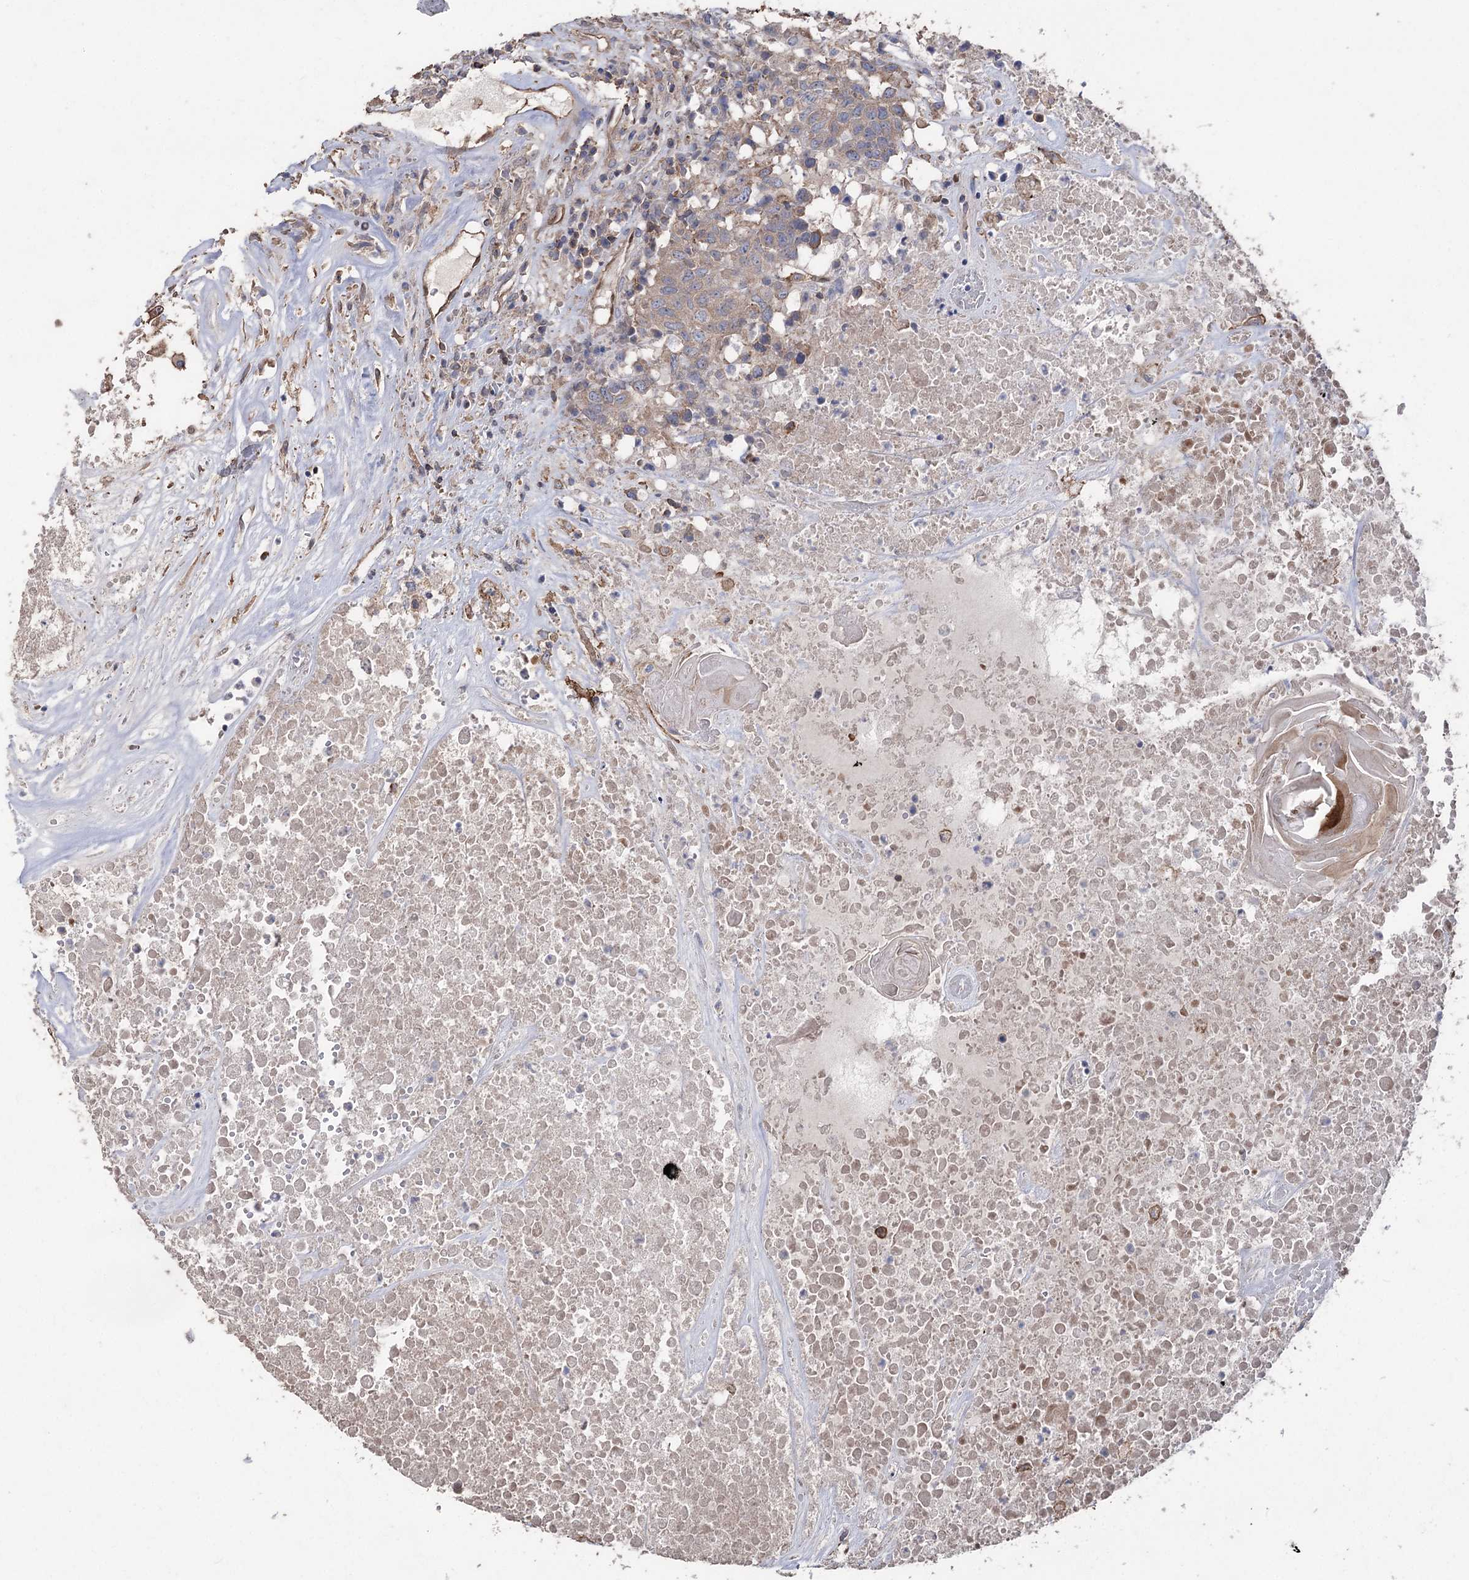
{"staining": {"intensity": "negative", "quantity": "none", "location": "none"}, "tissue": "head and neck cancer", "cell_type": "Tumor cells", "image_type": "cancer", "snomed": [{"axis": "morphology", "description": "Squamous cell carcinoma, NOS"}, {"axis": "topography", "description": "Head-Neck"}], "caption": "Immunohistochemical staining of human squamous cell carcinoma (head and neck) demonstrates no significant positivity in tumor cells. (Brightfield microscopy of DAB (3,3'-diaminobenzidine) immunohistochemistry (IHC) at high magnification).", "gene": "FAM13B", "patient": {"sex": "male", "age": 66}}